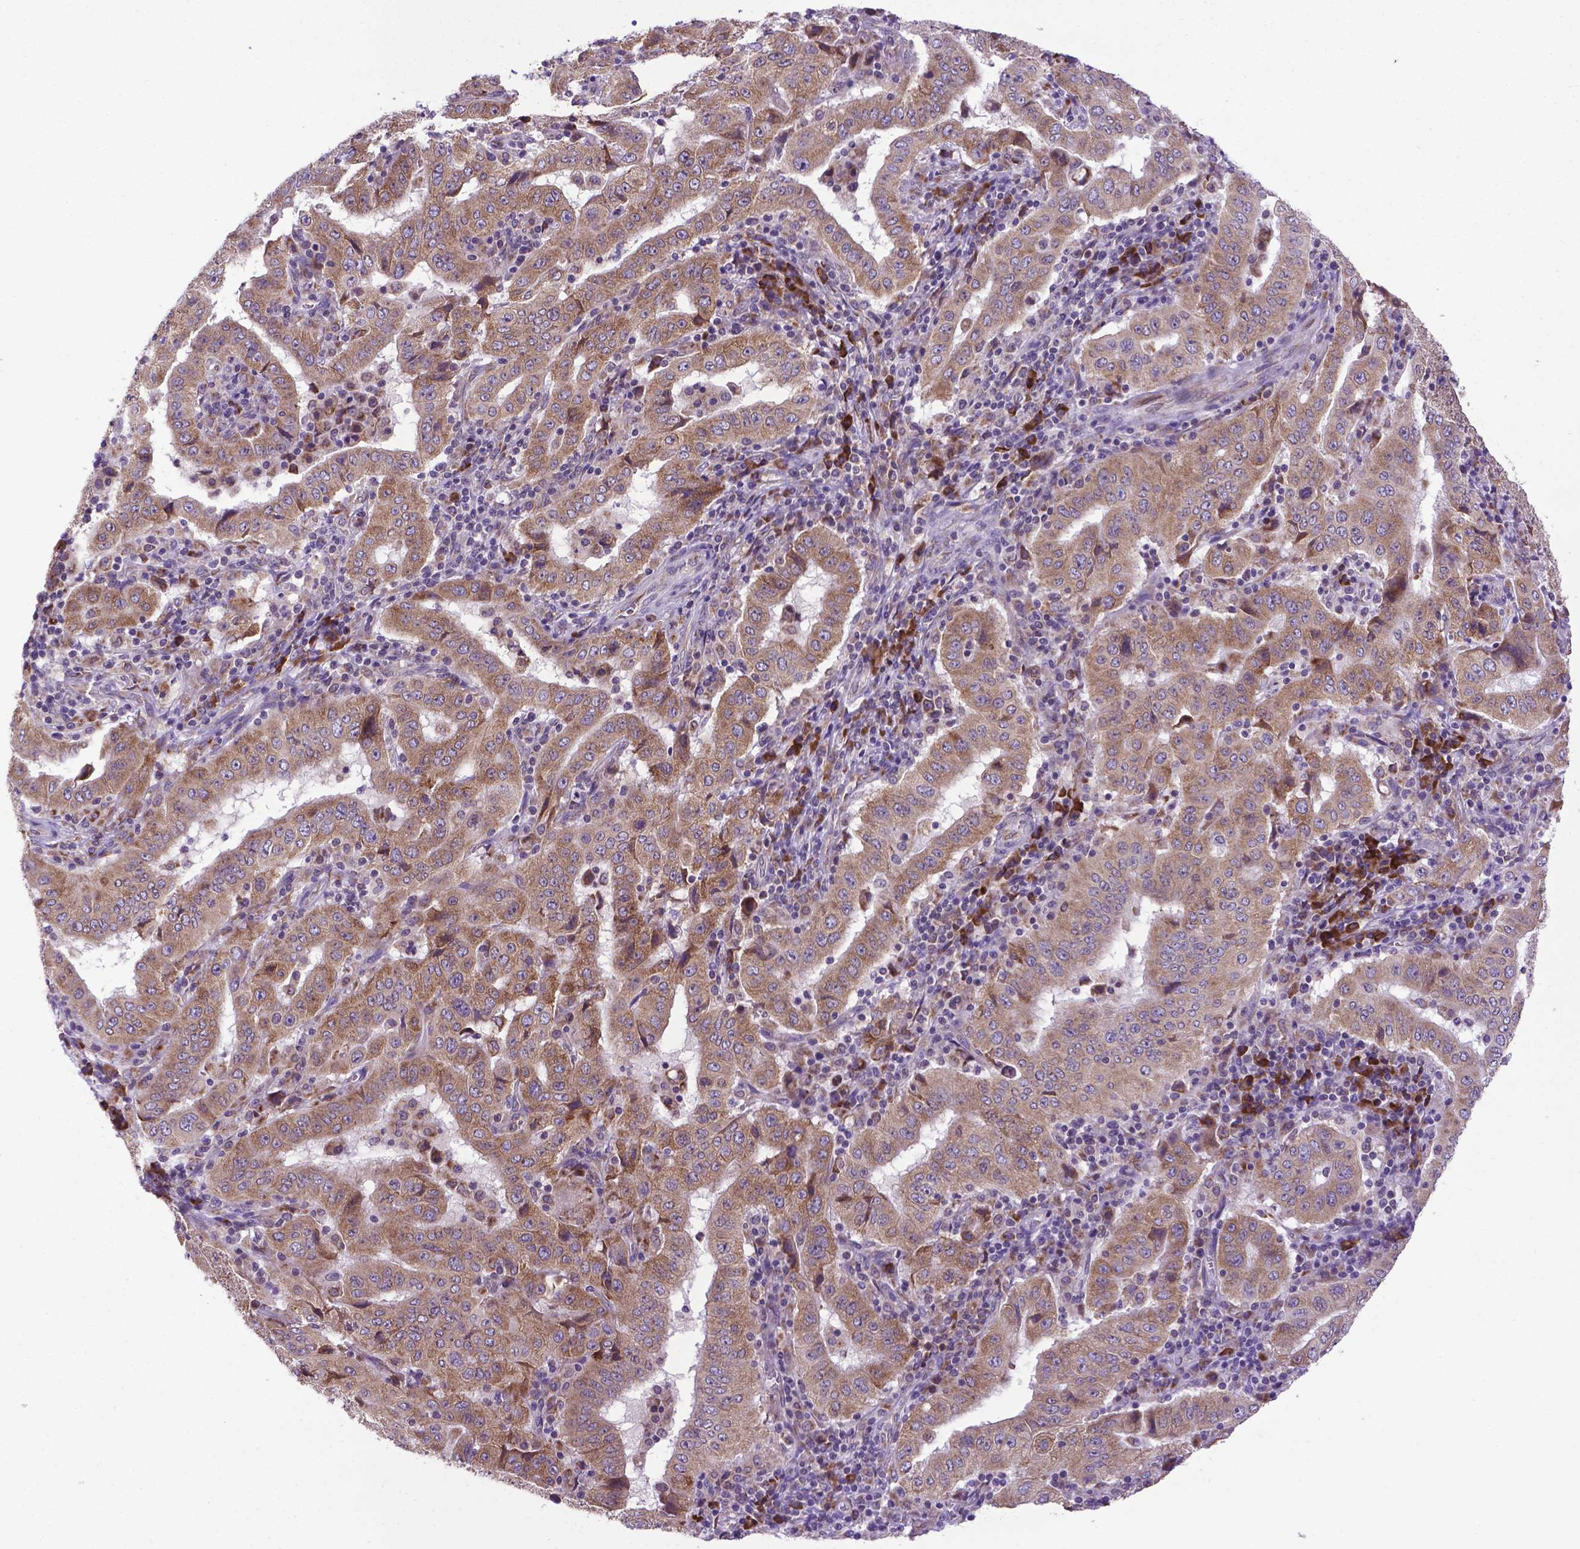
{"staining": {"intensity": "moderate", "quantity": ">75%", "location": "cytoplasmic/membranous"}, "tissue": "pancreatic cancer", "cell_type": "Tumor cells", "image_type": "cancer", "snomed": [{"axis": "morphology", "description": "Adenocarcinoma, NOS"}, {"axis": "topography", "description": "Pancreas"}], "caption": "Human pancreatic adenocarcinoma stained with a brown dye exhibits moderate cytoplasmic/membranous positive positivity in about >75% of tumor cells.", "gene": "WDR83OS", "patient": {"sex": "male", "age": 63}}